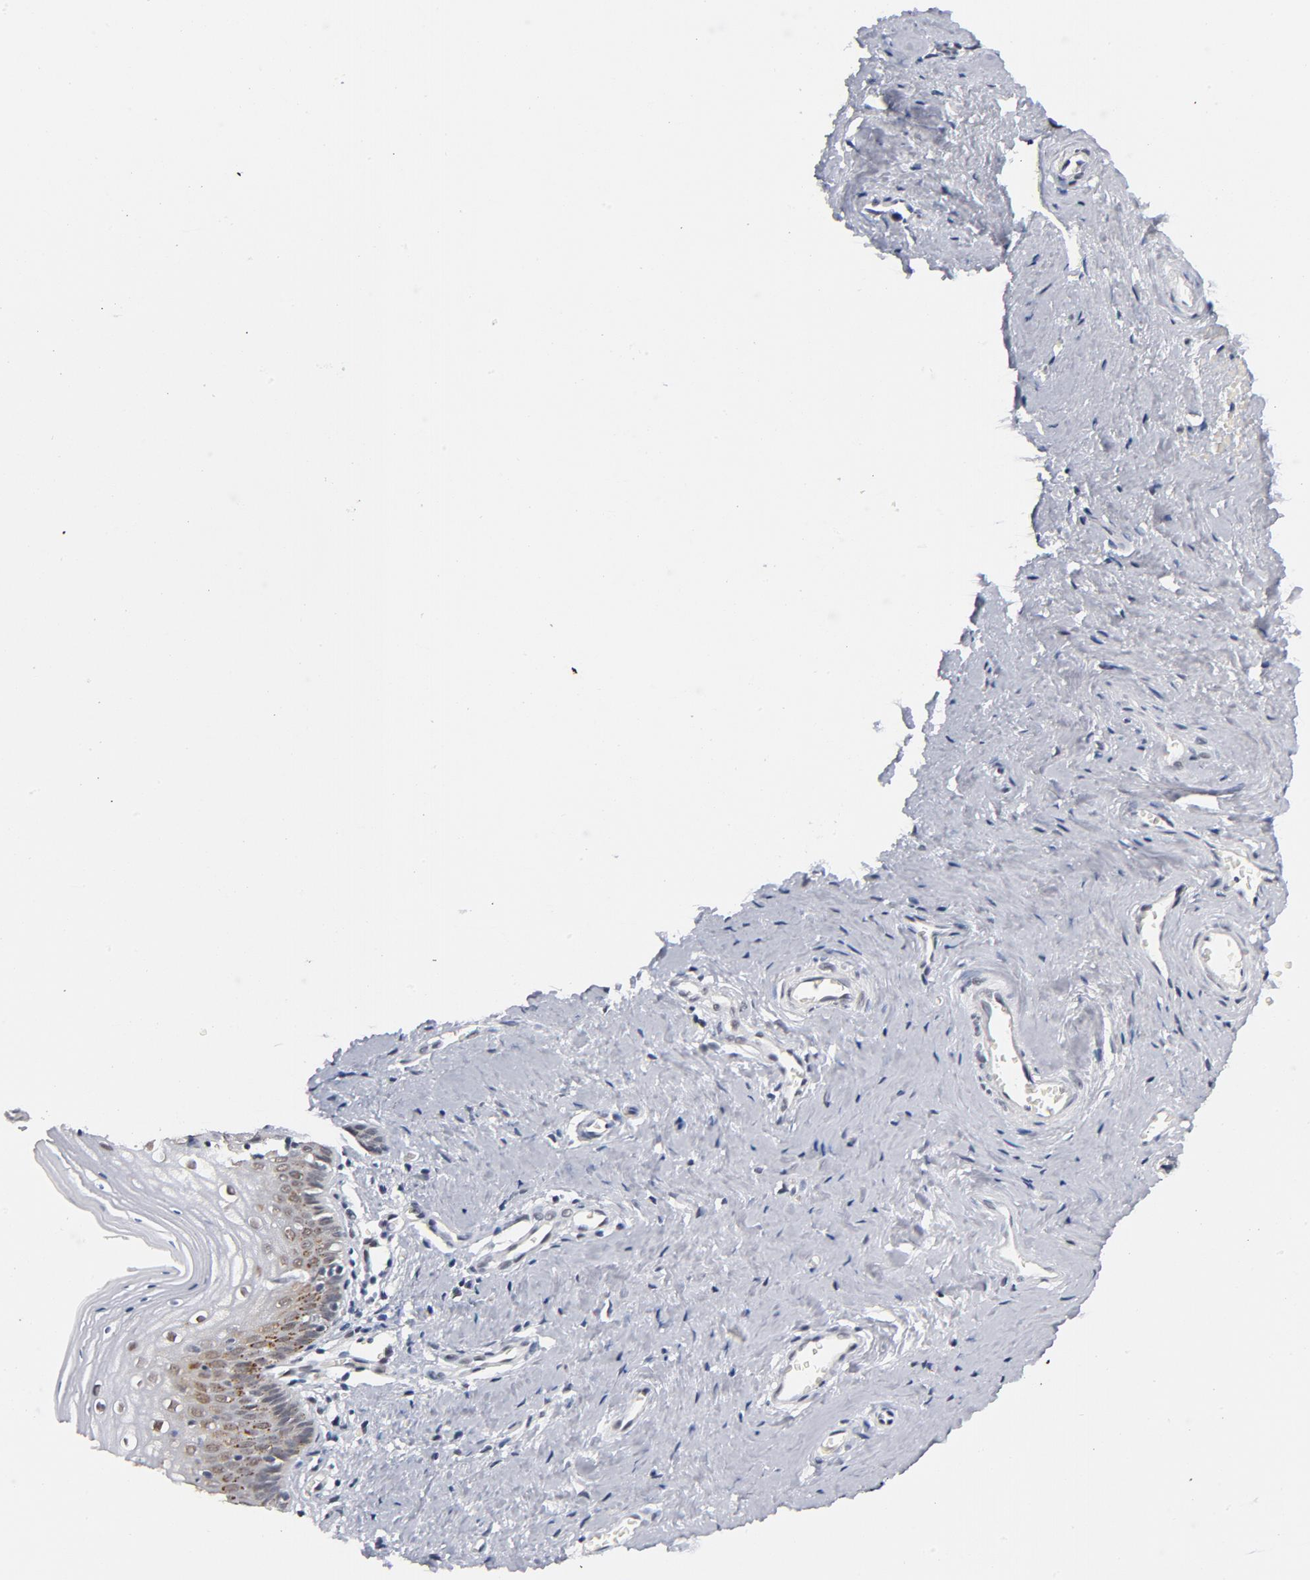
{"staining": {"intensity": "weak", "quantity": "25%-75%", "location": "nuclear"}, "tissue": "vagina", "cell_type": "Squamous epithelial cells", "image_type": "normal", "snomed": [{"axis": "morphology", "description": "Normal tissue, NOS"}, {"axis": "topography", "description": "Vagina"}], "caption": "Human vagina stained for a protein (brown) reveals weak nuclear positive staining in approximately 25%-75% of squamous epithelial cells.", "gene": "BAP1", "patient": {"sex": "female", "age": 46}}